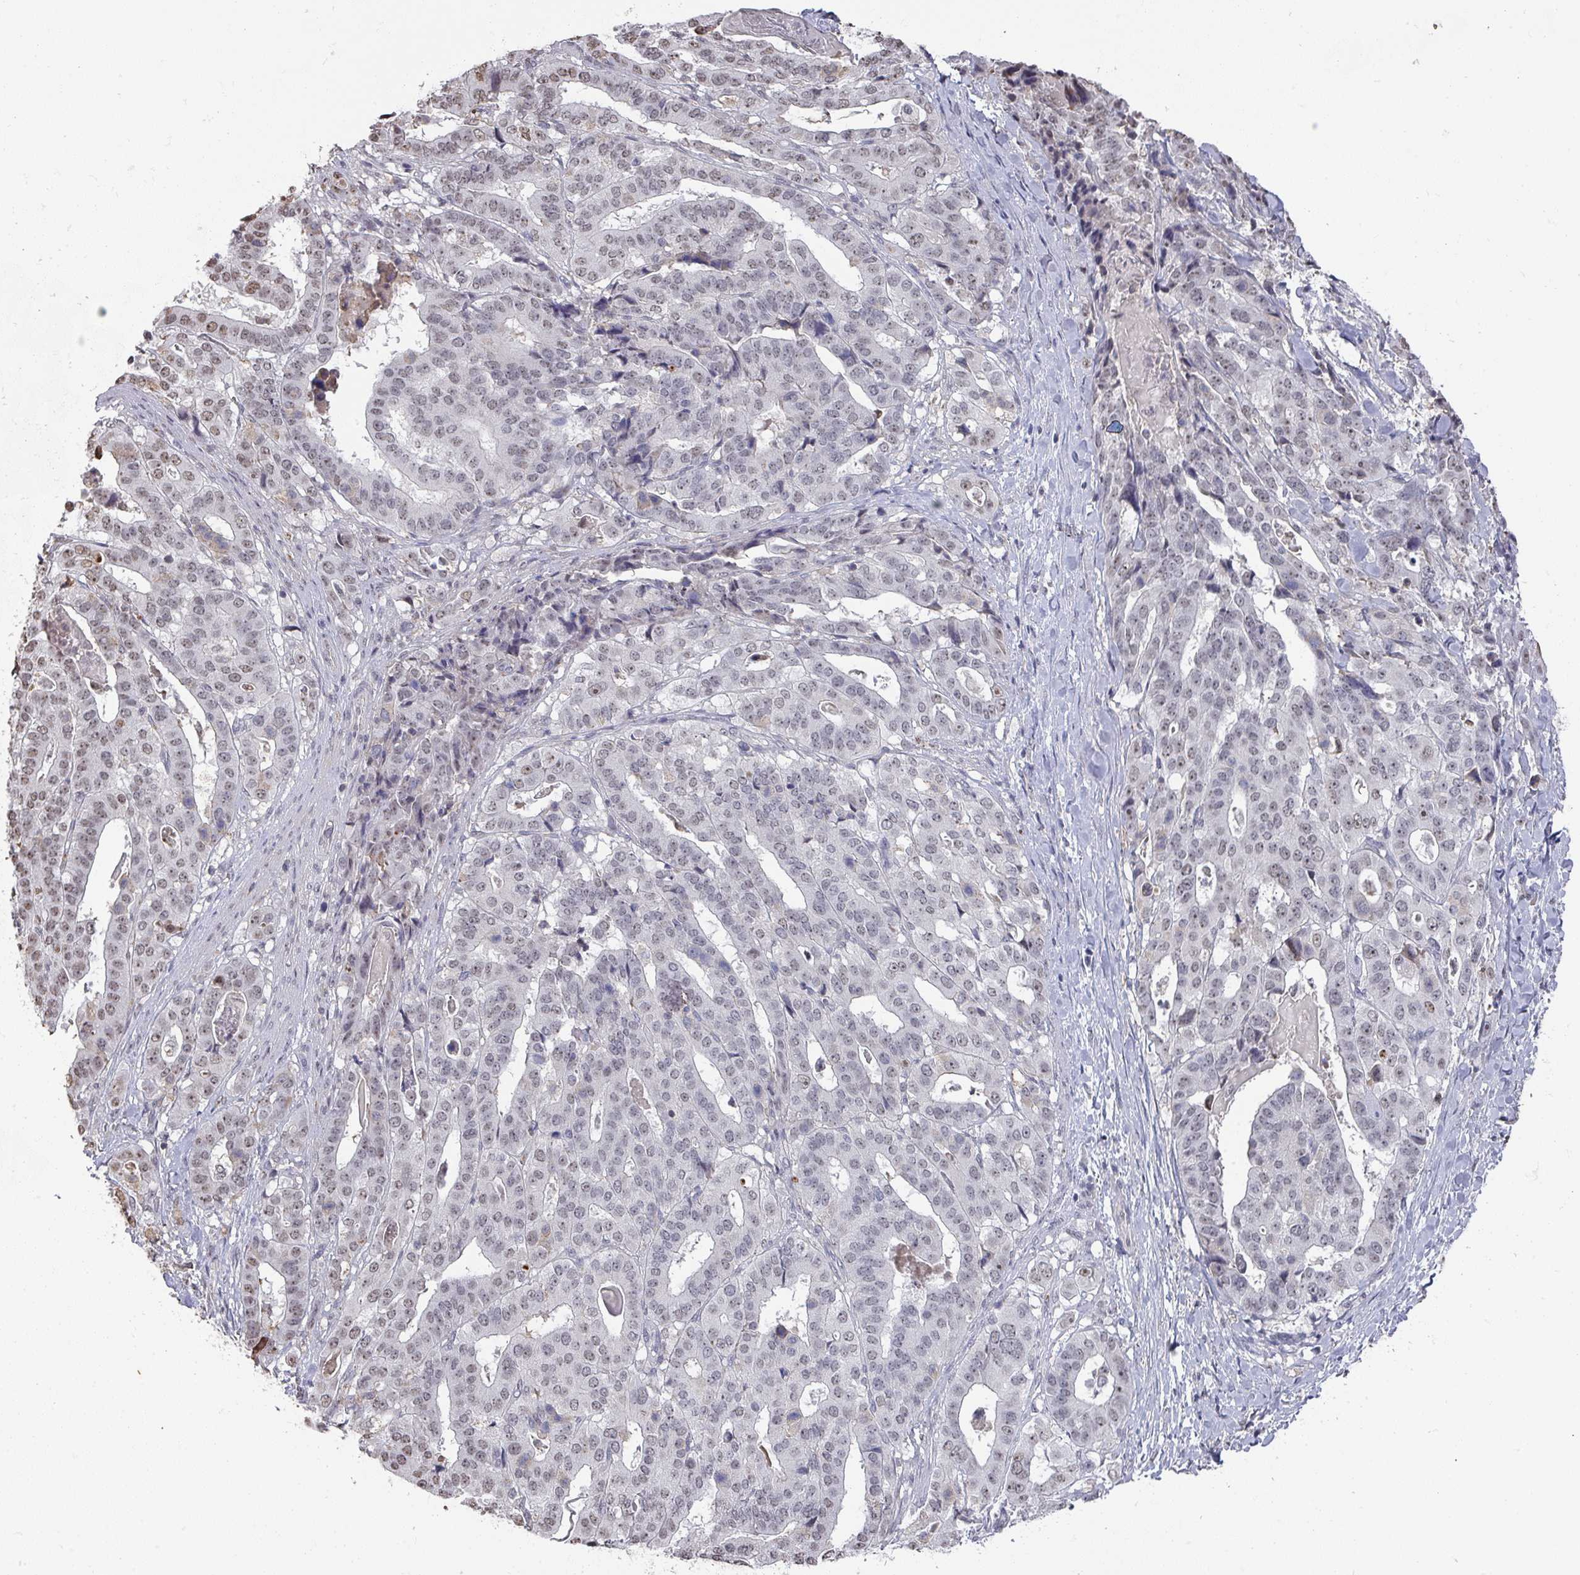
{"staining": {"intensity": "weak", "quantity": "<25%", "location": "nuclear"}, "tissue": "stomach cancer", "cell_type": "Tumor cells", "image_type": "cancer", "snomed": [{"axis": "morphology", "description": "Adenocarcinoma, NOS"}, {"axis": "topography", "description": "Stomach"}], "caption": "A photomicrograph of adenocarcinoma (stomach) stained for a protein displays no brown staining in tumor cells. (DAB (3,3'-diaminobenzidine) immunohistochemistry (IHC), high magnification).", "gene": "ZNF654", "patient": {"sex": "male", "age": 48}}